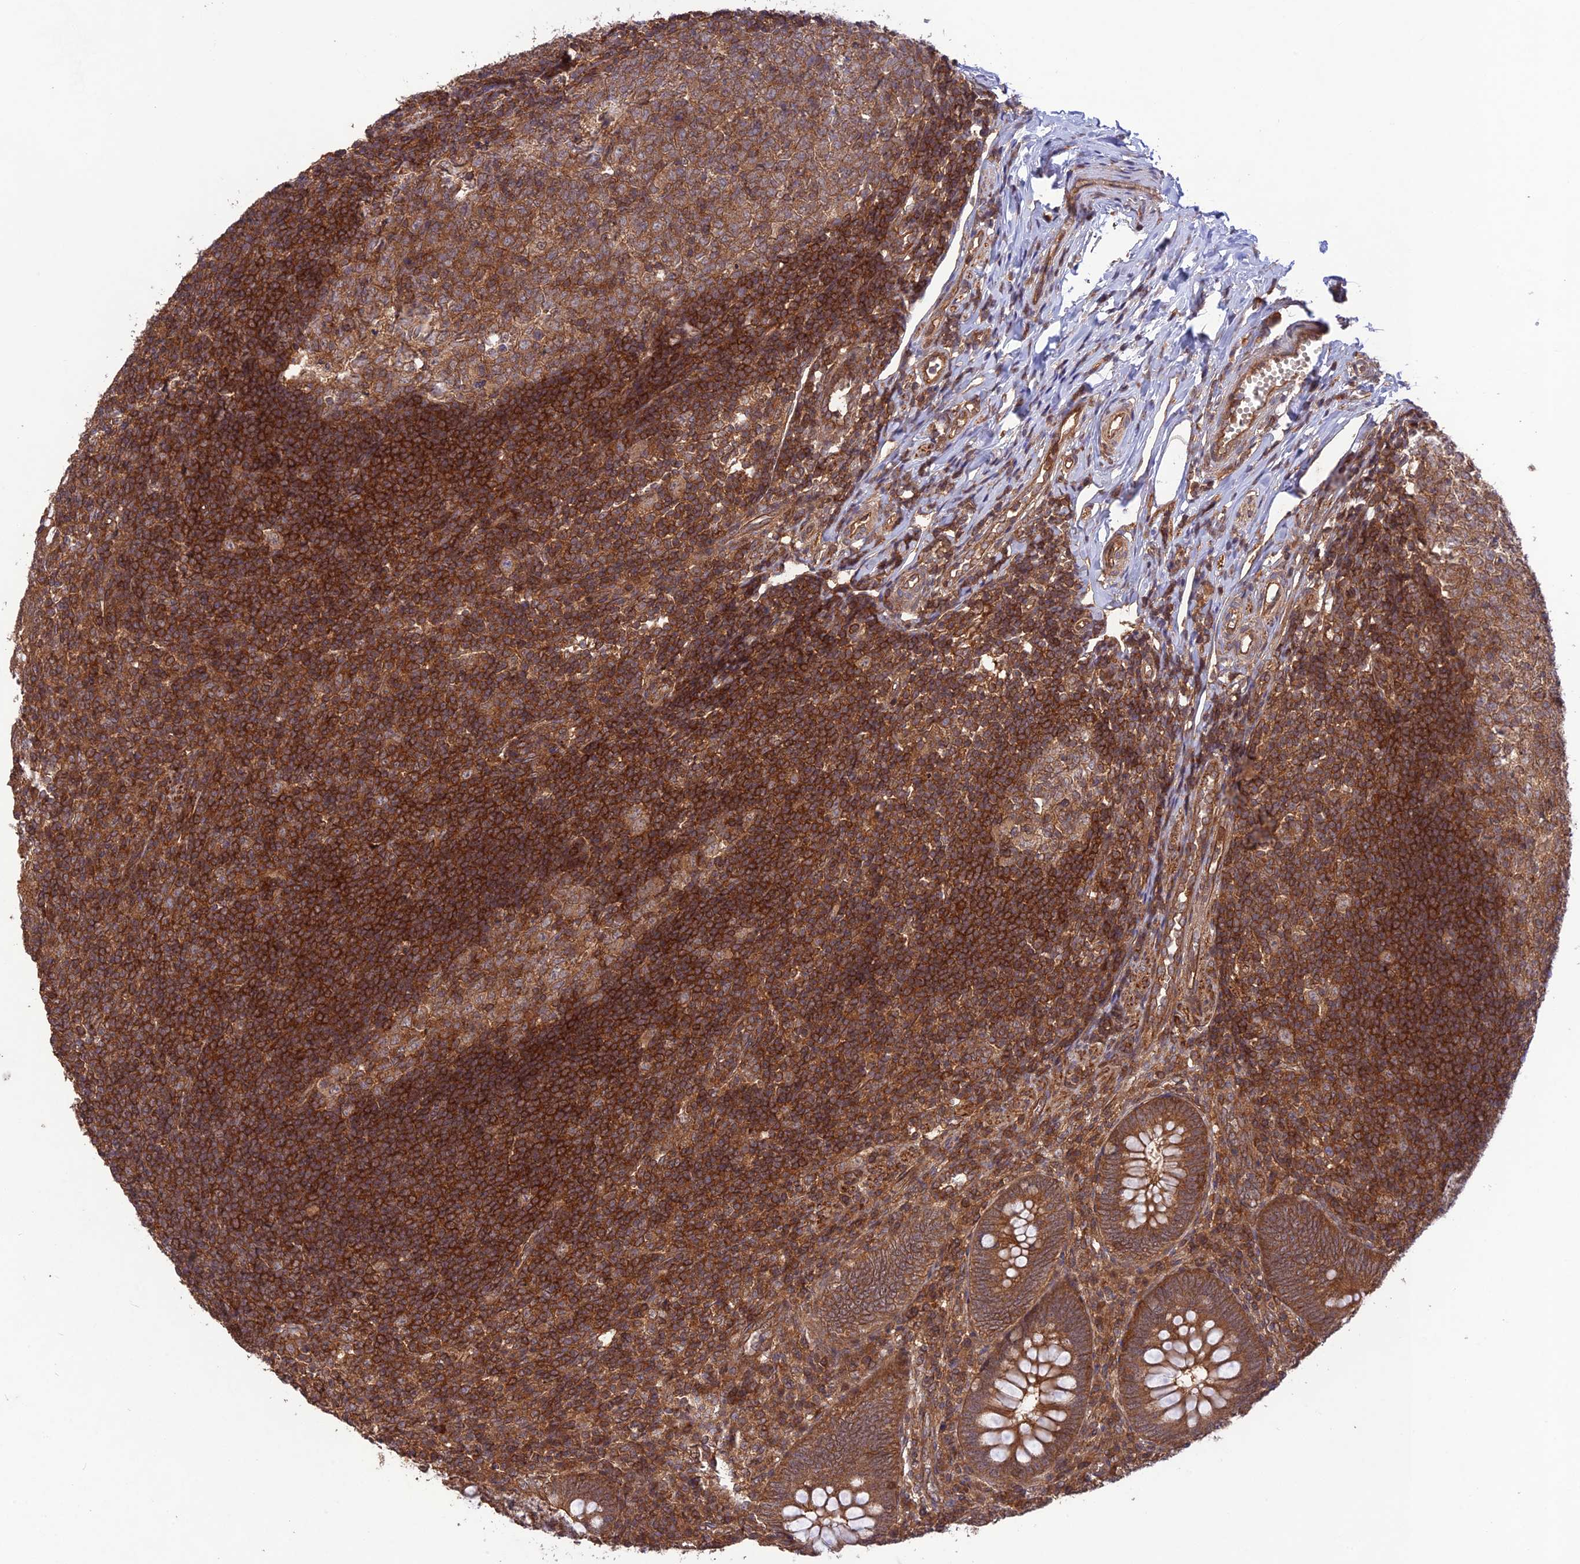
{"staining": {"intensity": "moderate", "quantity": ">75%", "location": "cytoplasmic/membranous"}, "tissue": "appendix", "cell_type": "Glandular cells", "image_type": "normal", "snomed": [{"axis": "morphology", "description": "Normal tissue, NOS"}, {"axis": "topography", "description": "Appendix"}], "caption": "Immunohistochemistry (IHC) photomicrograph of unremarkable human appendix stained for a protein (brown), which displays medium levels of moderate cytoplasmic/membranous staining in approximately >75% of glandular cells.", "gene": "FCHSD1", "patient": {"sex": "male", "age": 14}}